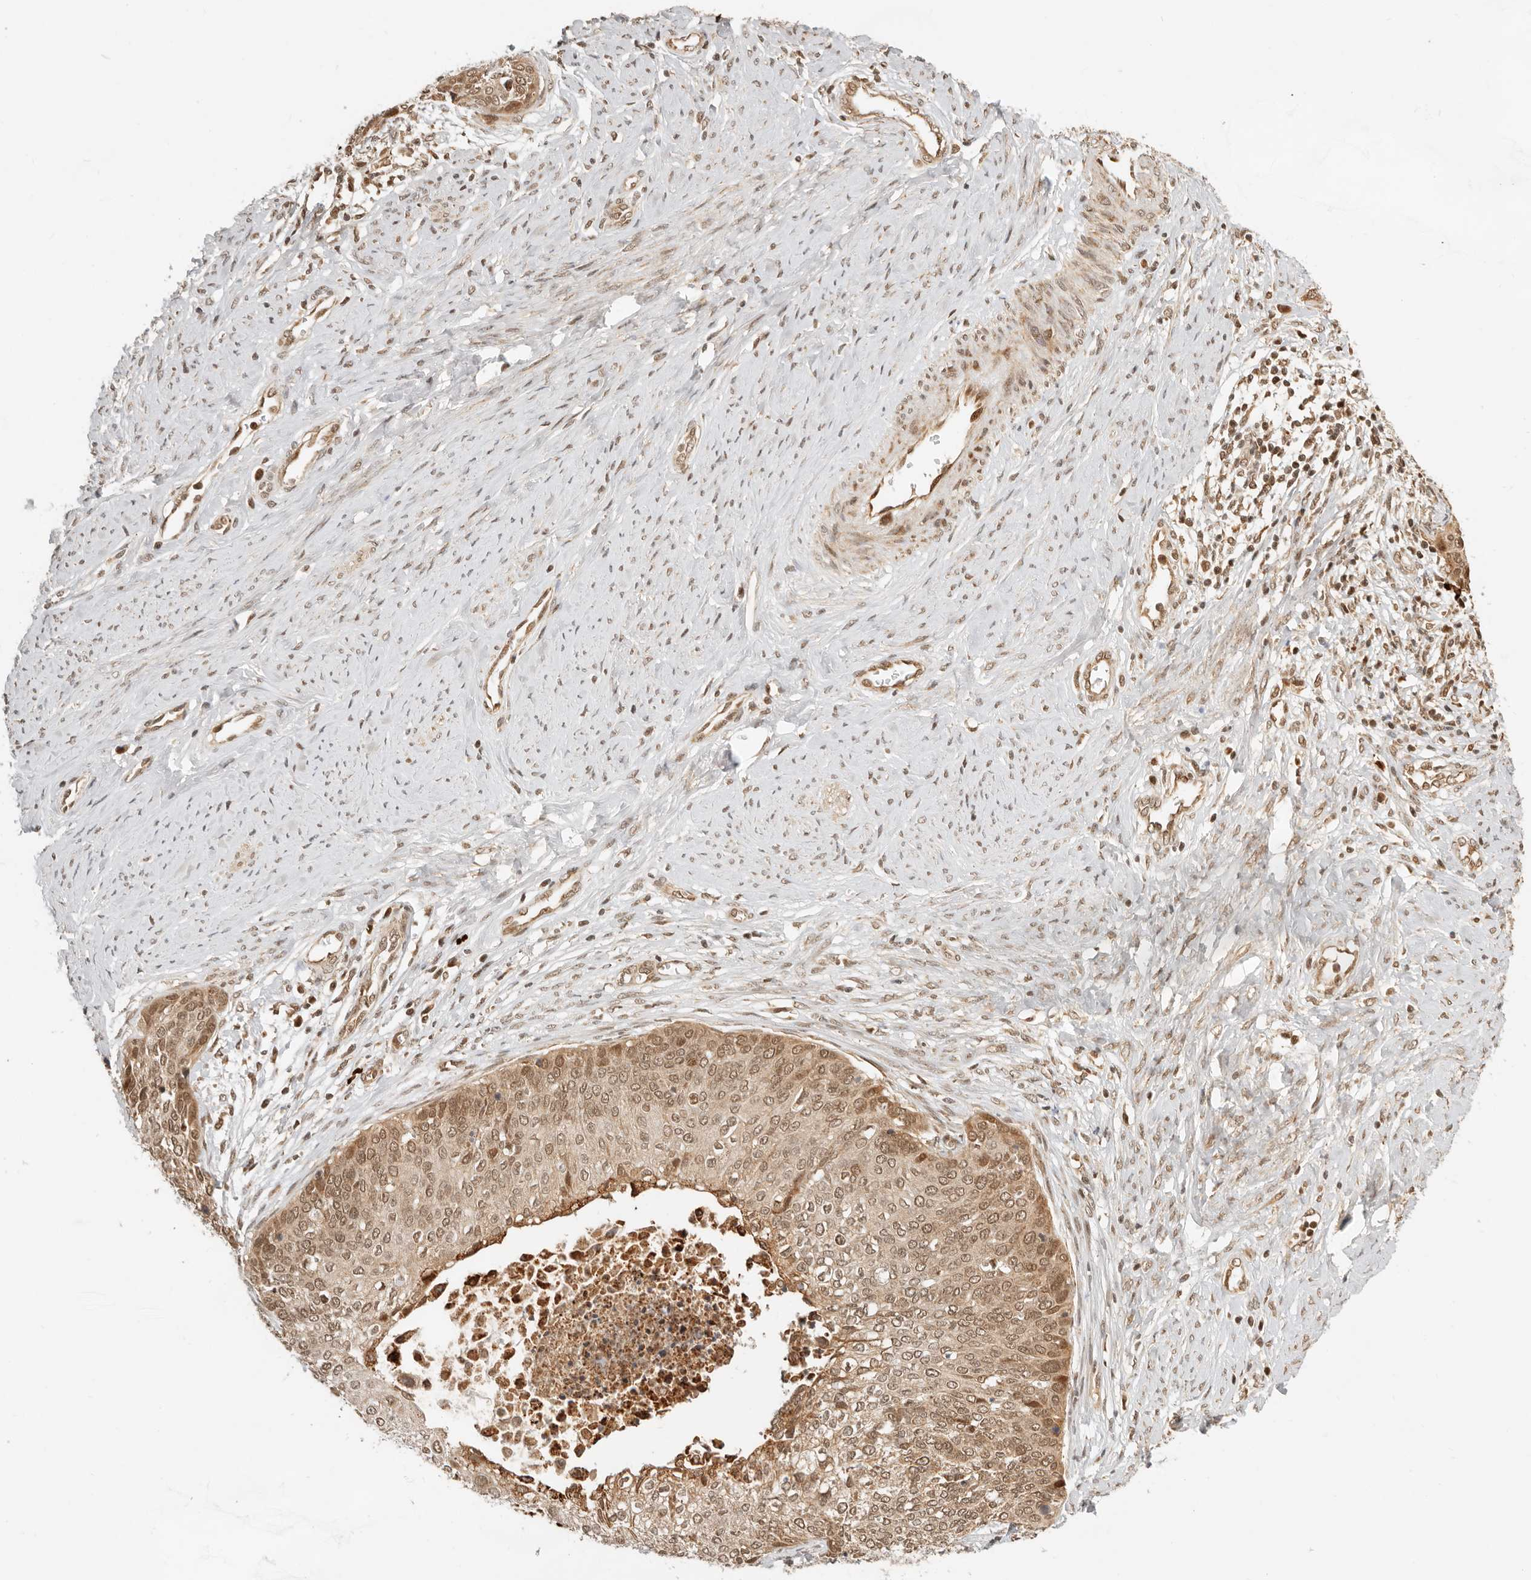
{"staining": {"intensity": "moderate", "quantity": ">75%", "location": "cytoplasmic/membranous,nuclear"}, "tissue": "cervical cancer", "cell_type": "Tumor cells", "image_type": "cancer", "snomed": [{"axis": "morphology", "description": "Squamous cell carcinoma, NOS"}, {"axis": "topography", "description": "Cervix"}], "caption": "Tumor cells demonstrate medium levels of moderate cytoplasmic/membranous and nuclear positivity in about >75% of cells in cervical squamous cell carcinoma.", "gene": "BAALC", "patient": {"sex": "female", "age": 37}}